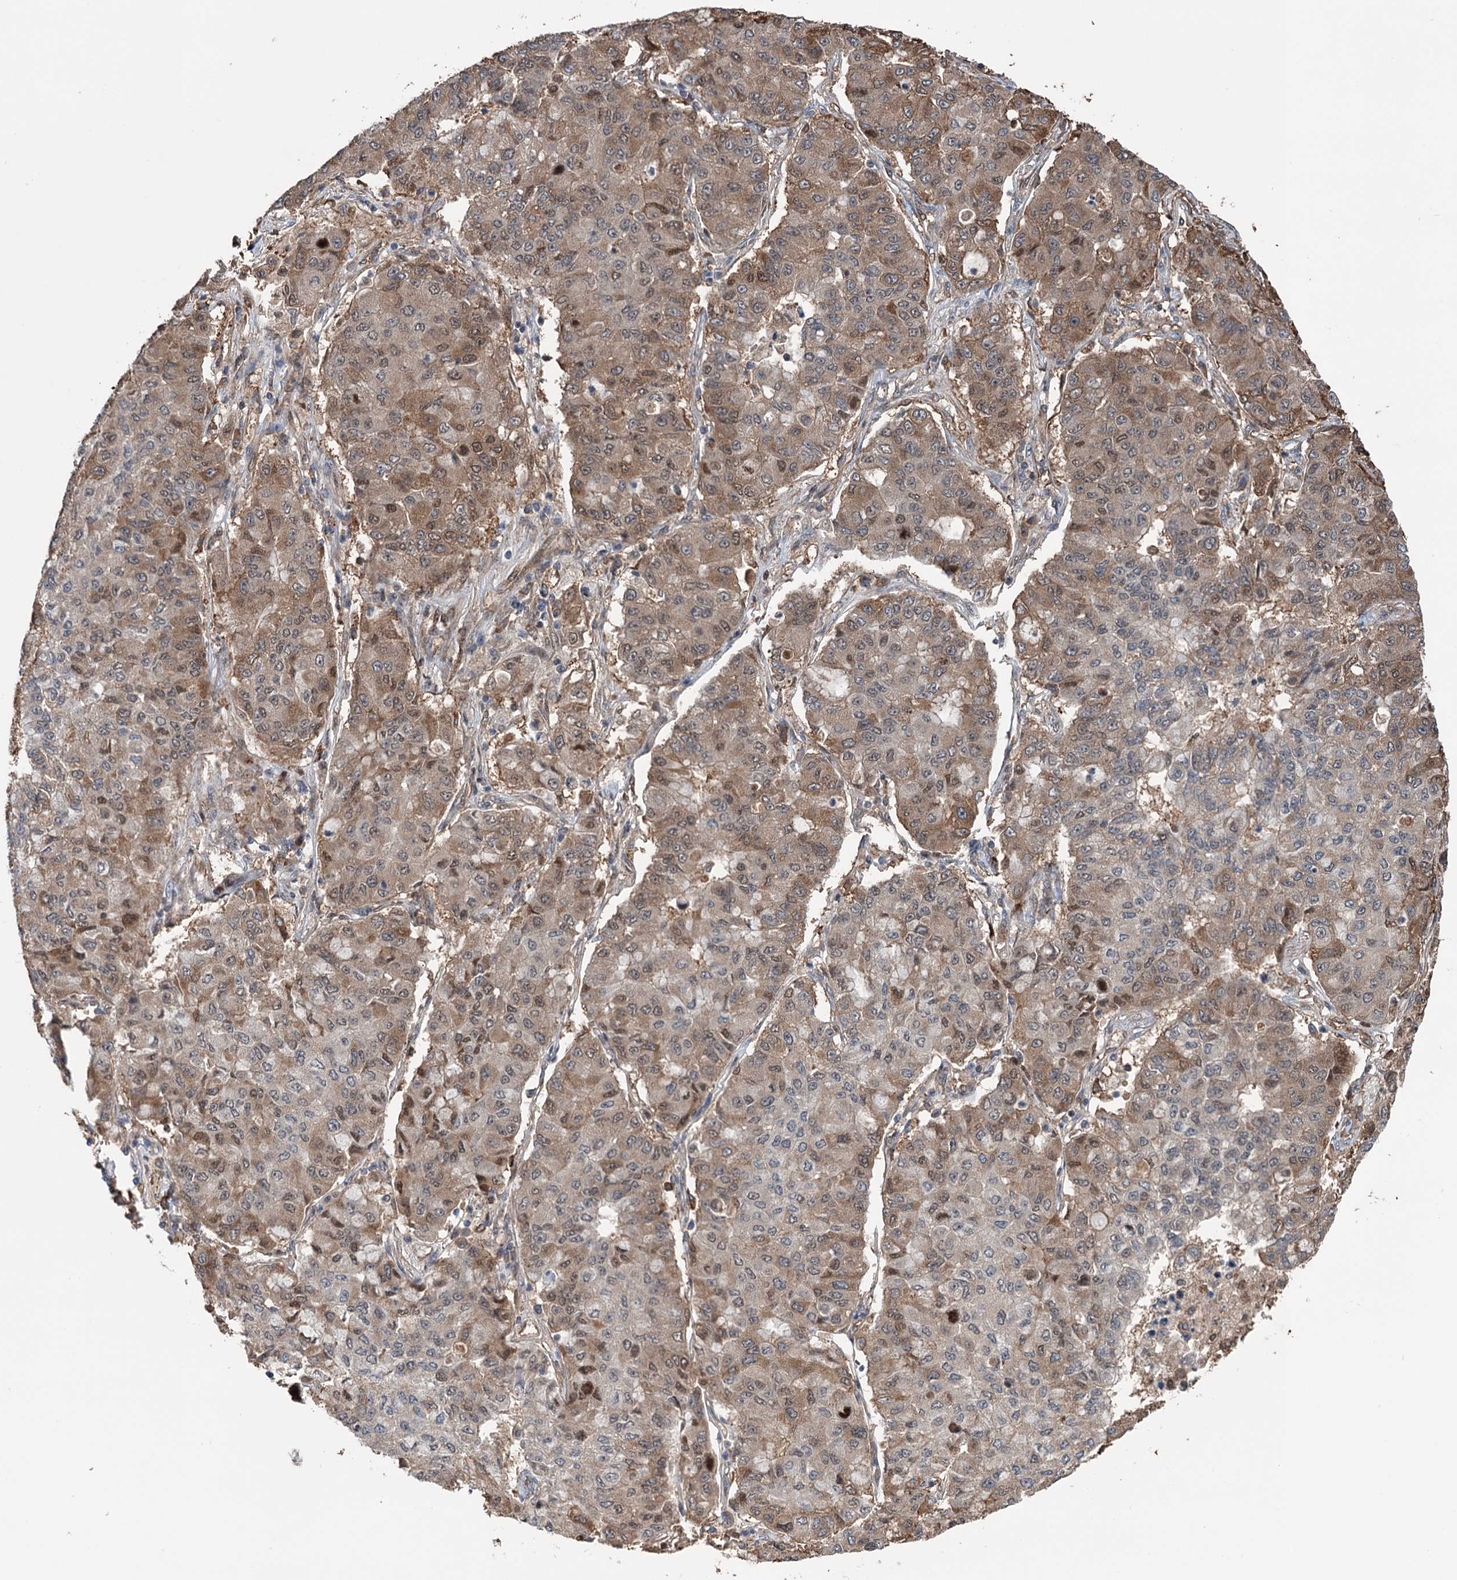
{"staining": {"intensity": "moderate", "quantity": ">75%", "location": "cytoplasmic/membranous,nuclear"}, "tissue": "lung cancer", "cell_type": "Tumor cells", "image_type": "cancer", "snomed": [{"axis": "morphology", "description": "Squamous cell carcinoma, NOS"}, {"axis": "topography", "description": "Lung"}], "caption": "Immunohistochemical staining of lung cancer shows moderate cytoplasmic/membranous and nuclear protein expression in about >75% of tumor cells.", "gene": "NCAPD2", "patient": {"sex": "male", "age": 74}}